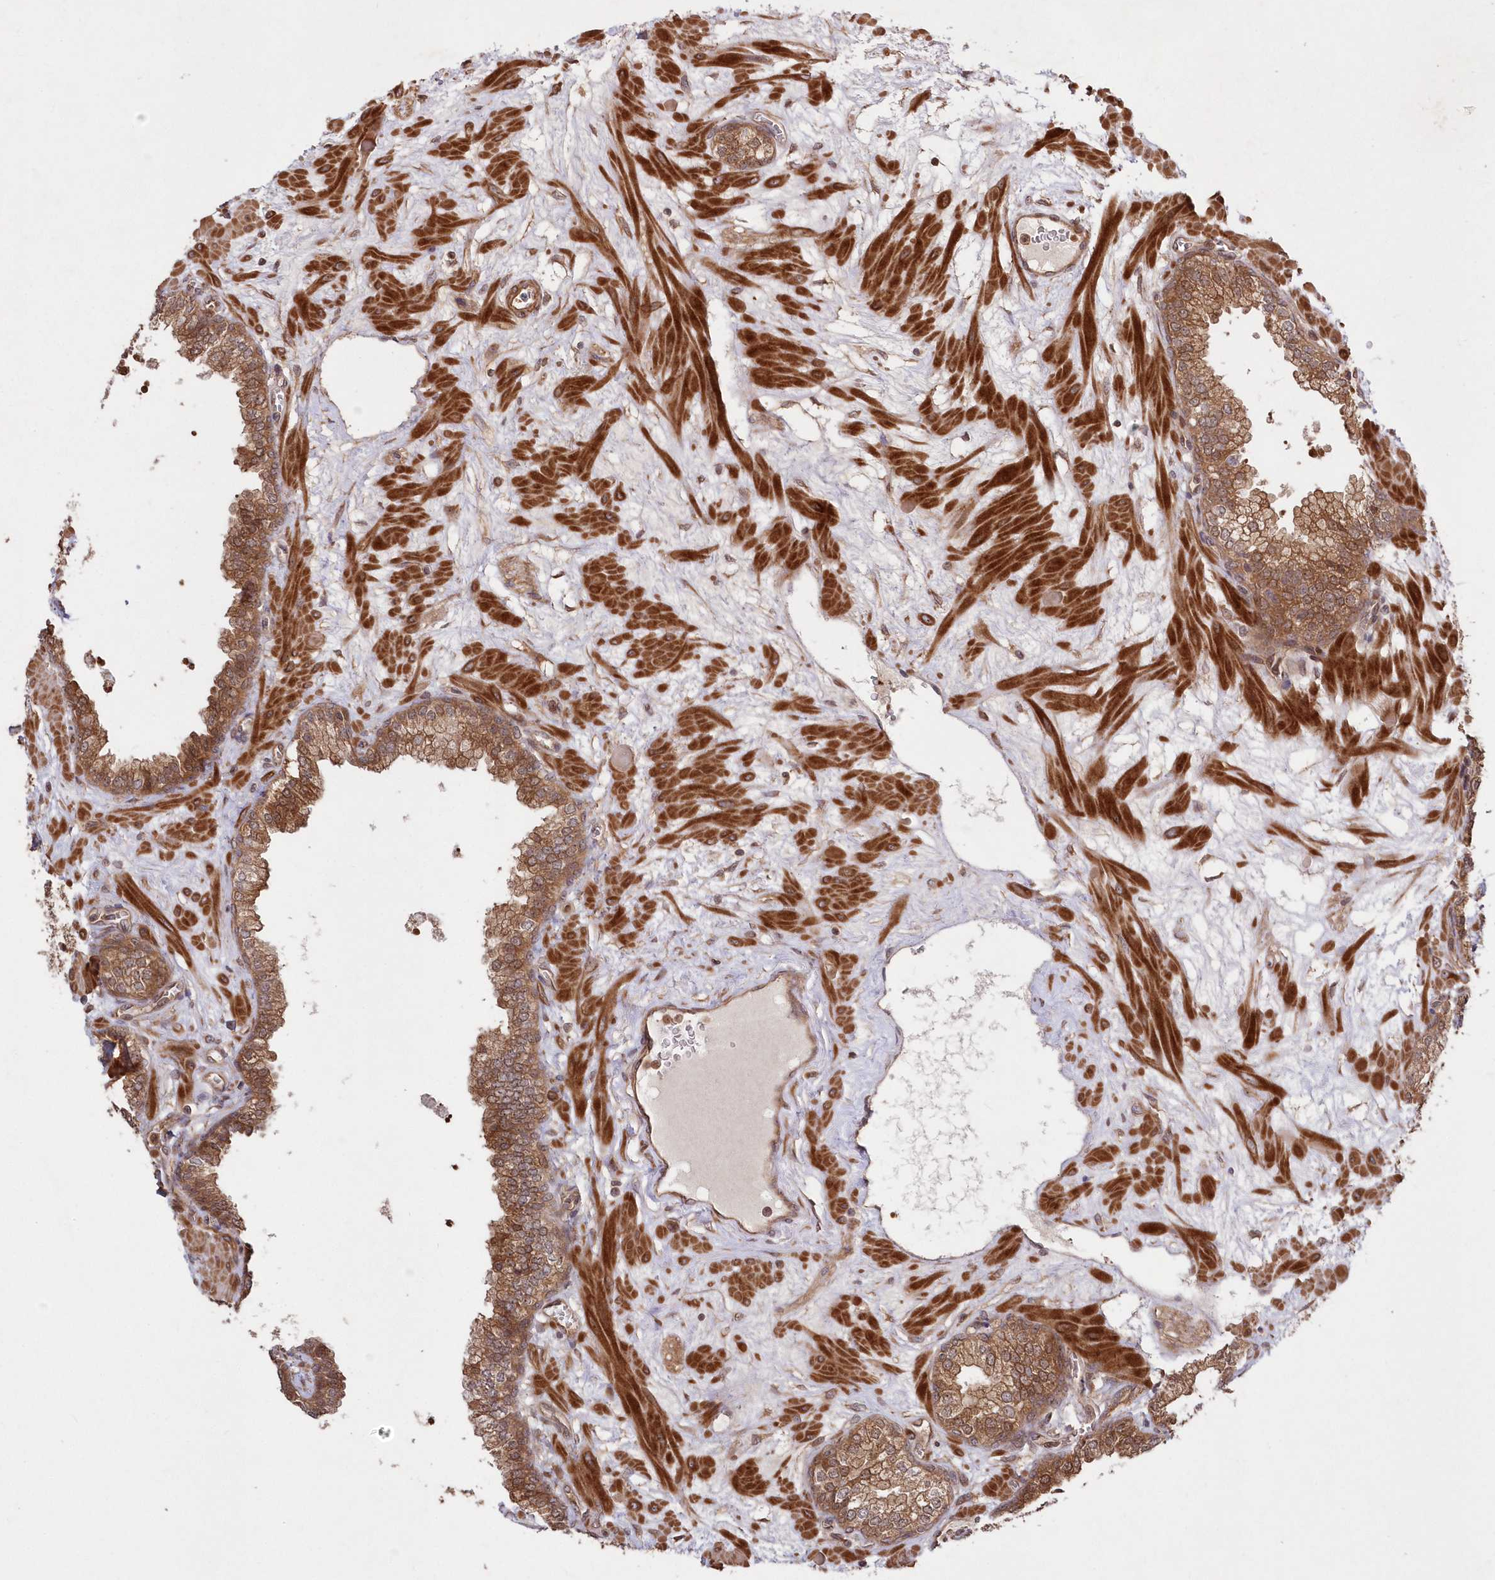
{"staining": {"intensity": "moderate", "quantity": ">75%", "location": "cytoplasmic/membranous"}, "tissue": "prostate", "cell_type": "Glandular cells", "image_type": "normal", "snomed": [{"axis": "morphology", "description": "Normal tissue, NOS"}, {"axis": "morphology", "description": "Urothelial carcinoma, Low grade"}, {"axis": "topography", "description": "Urinary bladder"}, {"axis": "topography", "description": "Prostate"}], "caption": "About >75% of glandular cells in unremarkable prostate display moderate cytoplasmic/membranous protein staining as visualized by brown immunohistochemical staining.", "gene": "TBCA", "patient": {"sex": "male", "age": 60}}